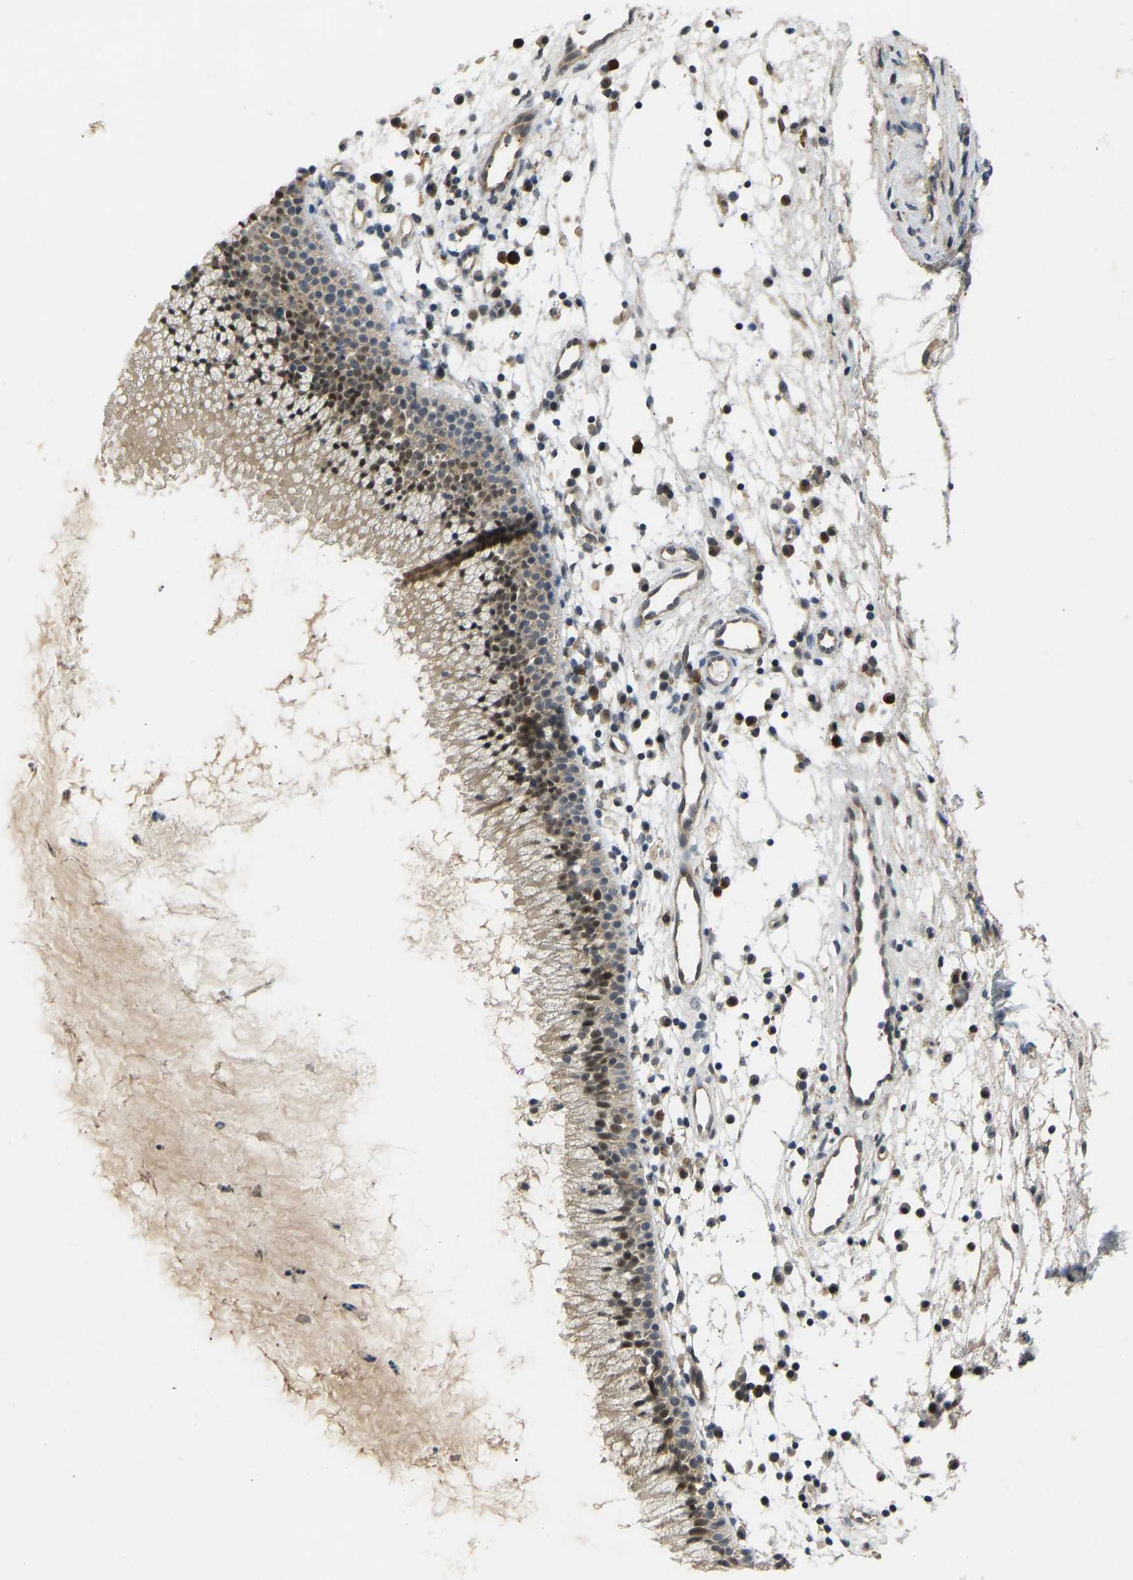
{"staining": {"intensity": "moderate", "quantity": ">75%", "location": "cytoplasmic/membranous,nuclear"}, "tissue": "nasopharynx", "cell_type": "Respiratory epithelial cells", "image_type": "normal", "snomed": [{"axis": "morphology", "description": "Normal tissue, NOS"}, {"axis": "topography", "description": "Nasopharynx"}], "caption": "High-power microscopy captured an immunohistochemistry image of benign nasopharynx, revealing moderate cytoplasmic/membranous,nuclear positivity in about >75% of respiratory epithelial cells.", "gene": "ZNF251", "patient": {"sex": "male", "age": 21}}